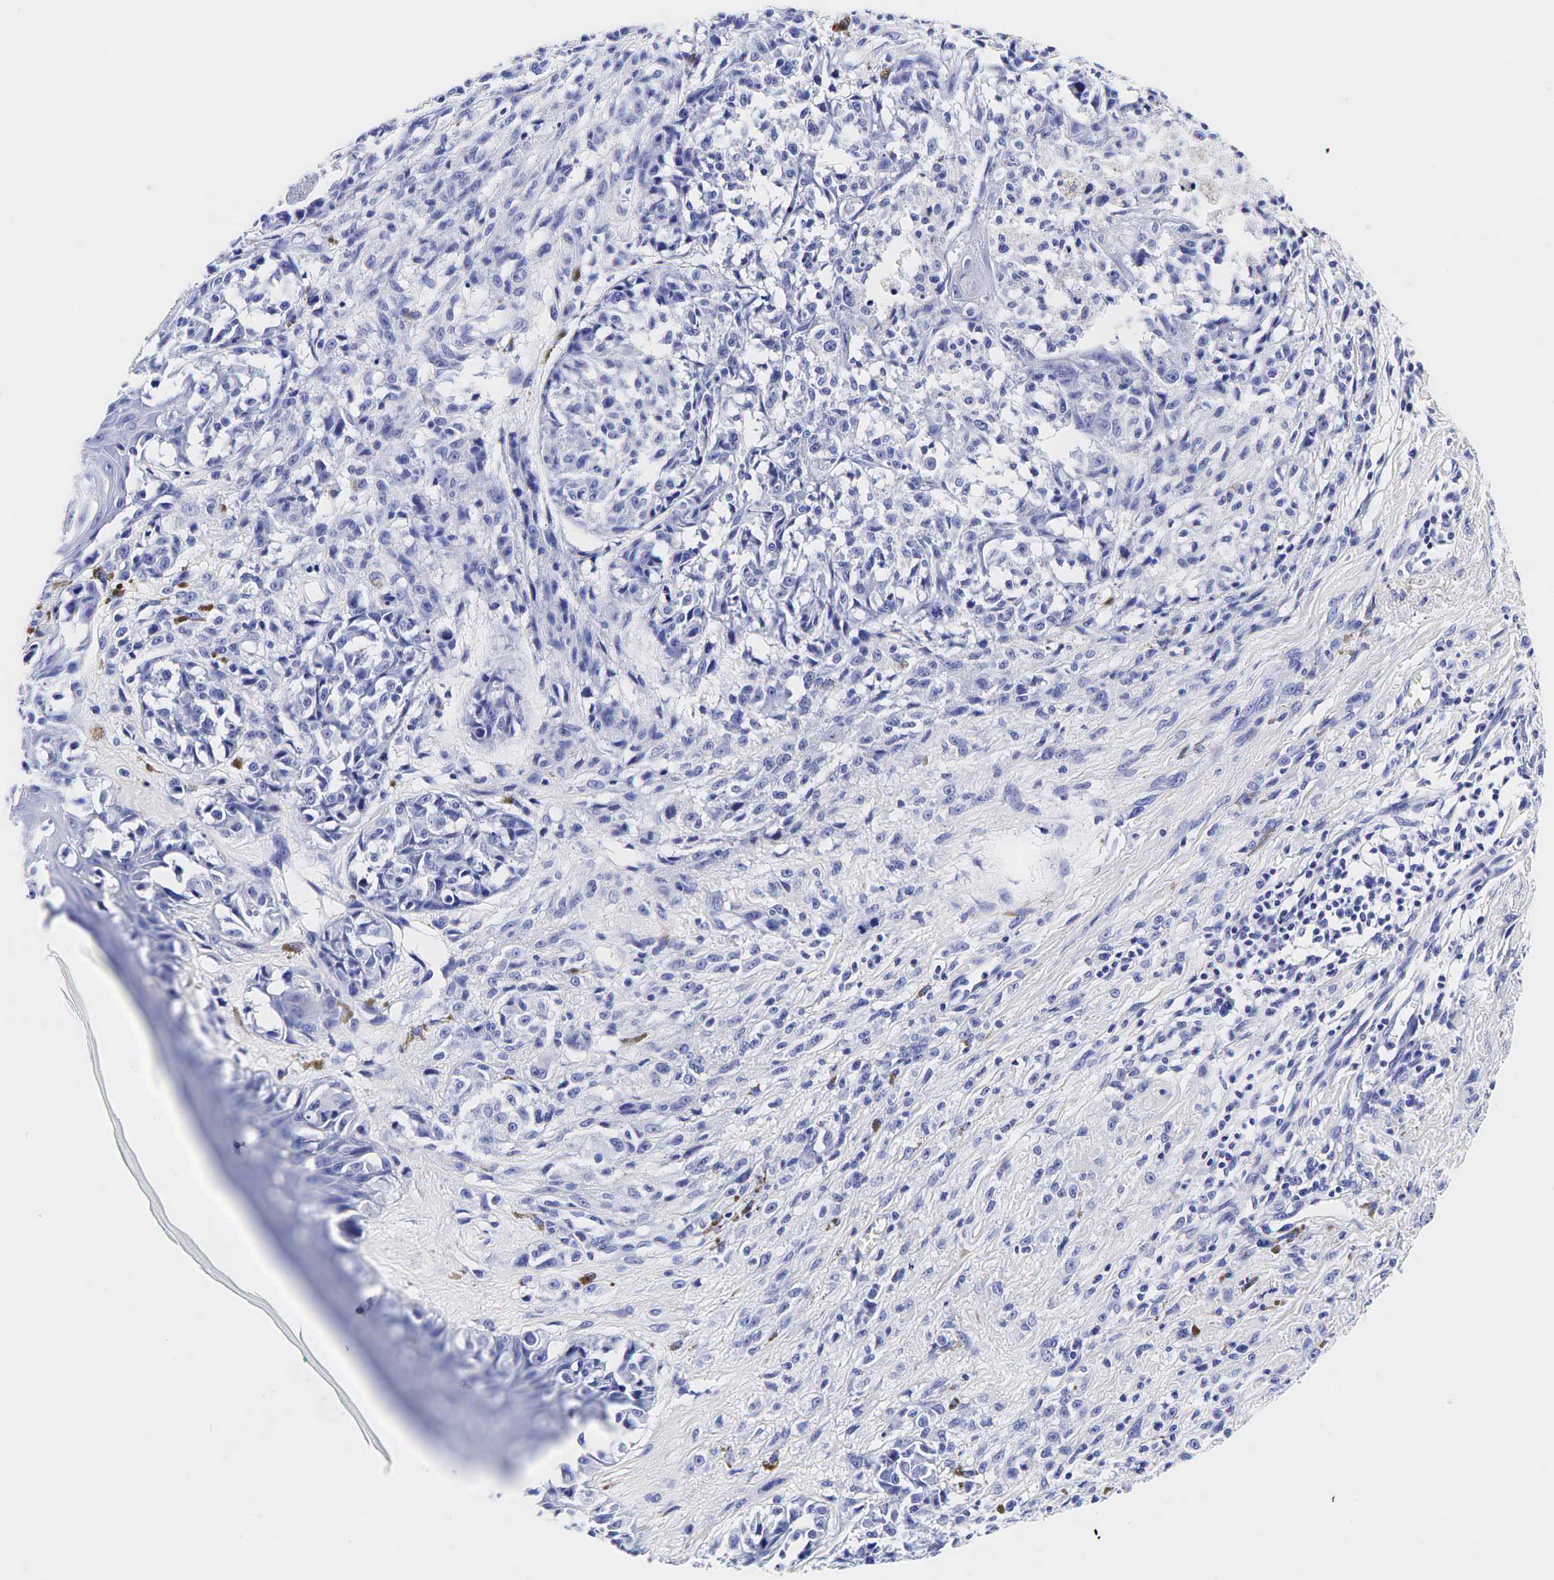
{"staining": {"intensity": "negative", "quantity": "none", "location": "none"}, "tissue": "melanoma", "cell_type": "Tumor cells", "image_type": "cancer", "snomed": [{"axis": "morphology", "description": "Malignant melanoma, NOS"}, {"axis": "topography", "description": "Skin"}], "caption": "Immunohistochemistry photomicrograph of melanoma stained for a protein (brown), which exhibits no staining in tumor cells.", "gene": "GCG", "patient": {"sex": "male", "age": 80}}